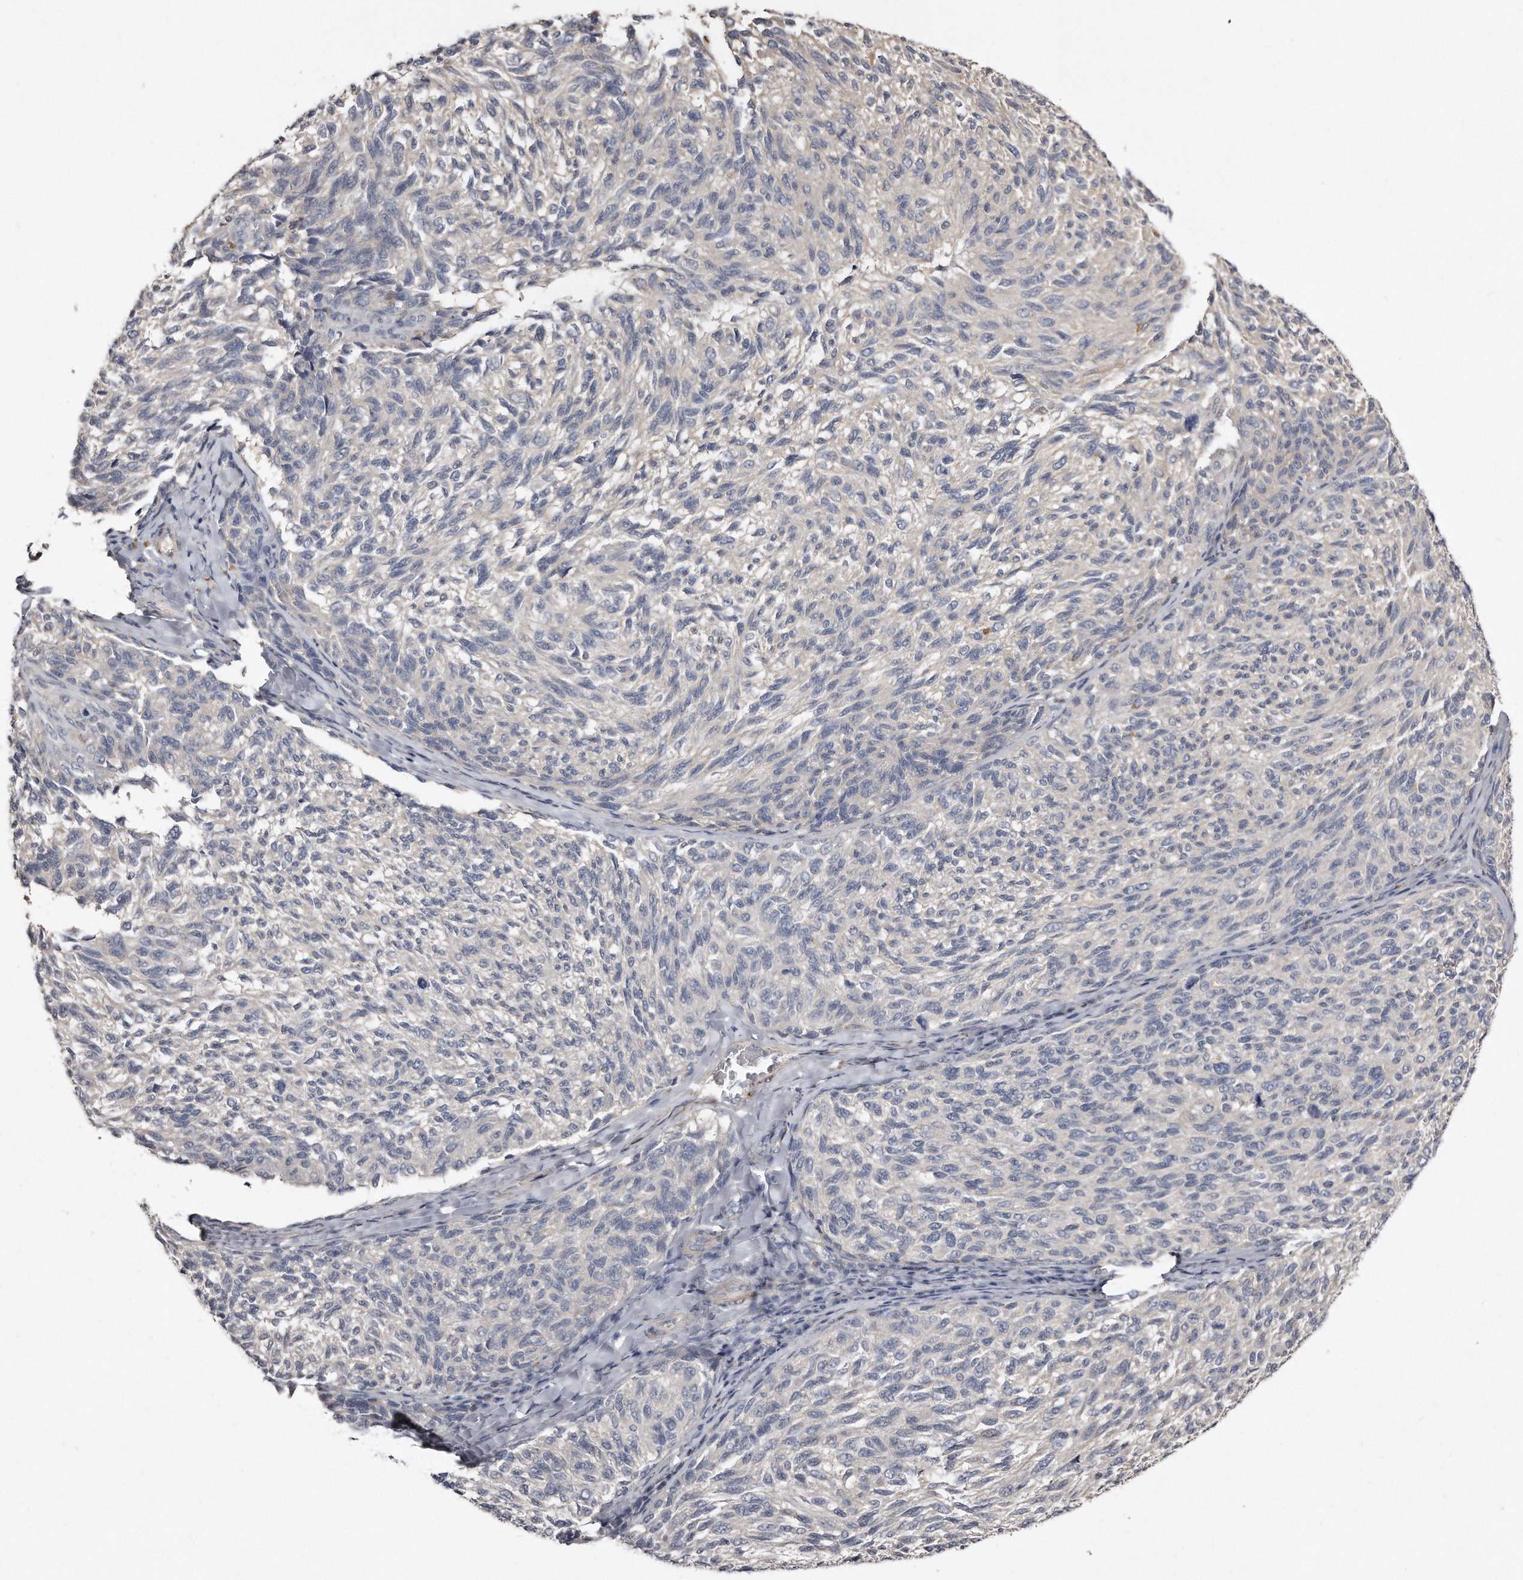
{"staining": {"intensity": "negative", "quantity": "none", "location": "none"}, "tissue": "melanoma", "cell_type": "Tumor cells", "image_type": "cancer", "snomed": [{"axis": "morphology", "description": "Malignant melanoma, NOS"}, {"axis": "topography", "description": "Skin"}], "caption": "Immunohistochemistry histopathology image of human melanoma stained for a protein (brown), which demonstrates no positivity in tumor cells.", "gene": "LMOD1", "patient": {"sex": "female", "age": 73}}